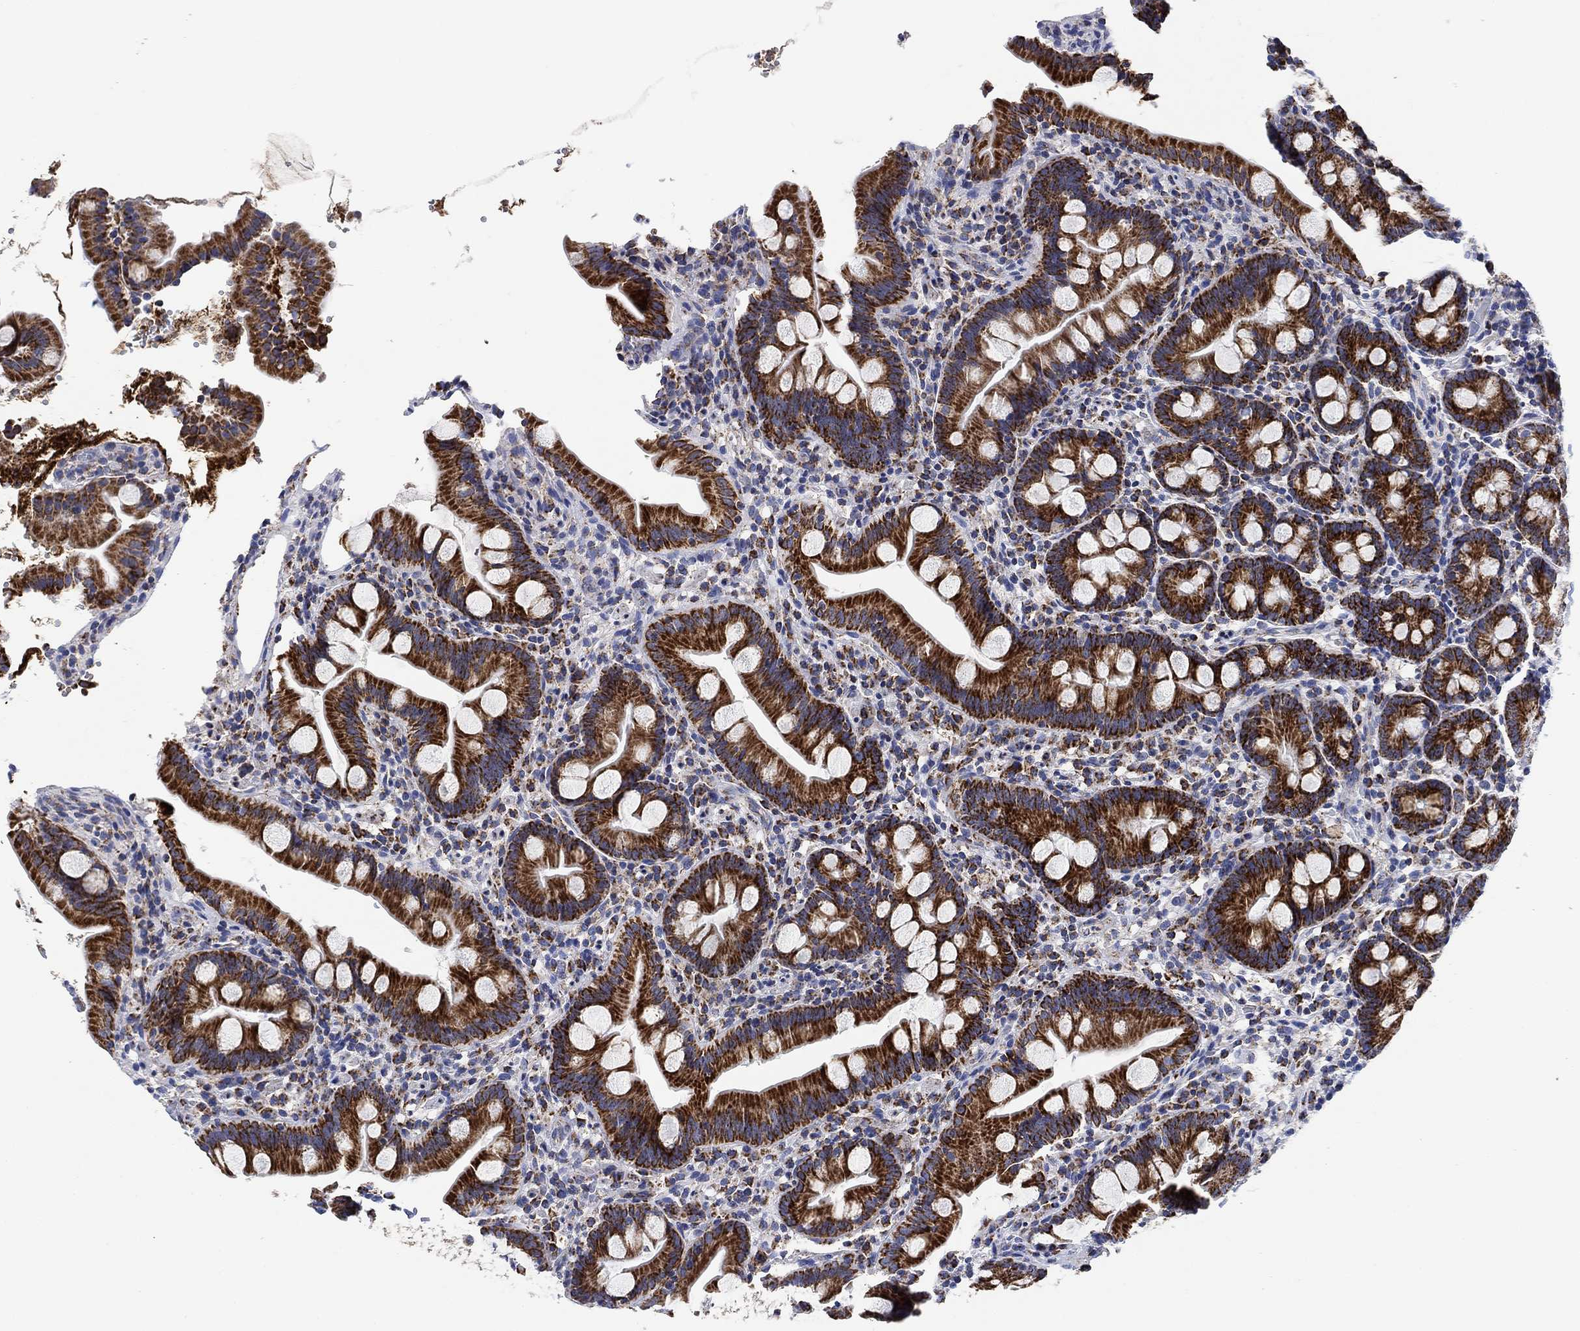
{"staining": {"intensity": "strong", "quantity": ">75%", "location": "cytoplasmic/membranous"}, "tissue": "small intestine", "cell_type": "Glandular cells", "image_type": "normal", "snomed": [{"axis": "morphology", "description": "Normal tissue, NOS"}, {"axis": "topography", "description": "Small intestine"}], "caption": "The histopathology image exhibits a brown stain indicating the presence of a protein in the cytoplasmic/membranous of glandular cells in small intestine.", "gene": "NDUFS3", "patient": {"sex": "female", "age": 44}}